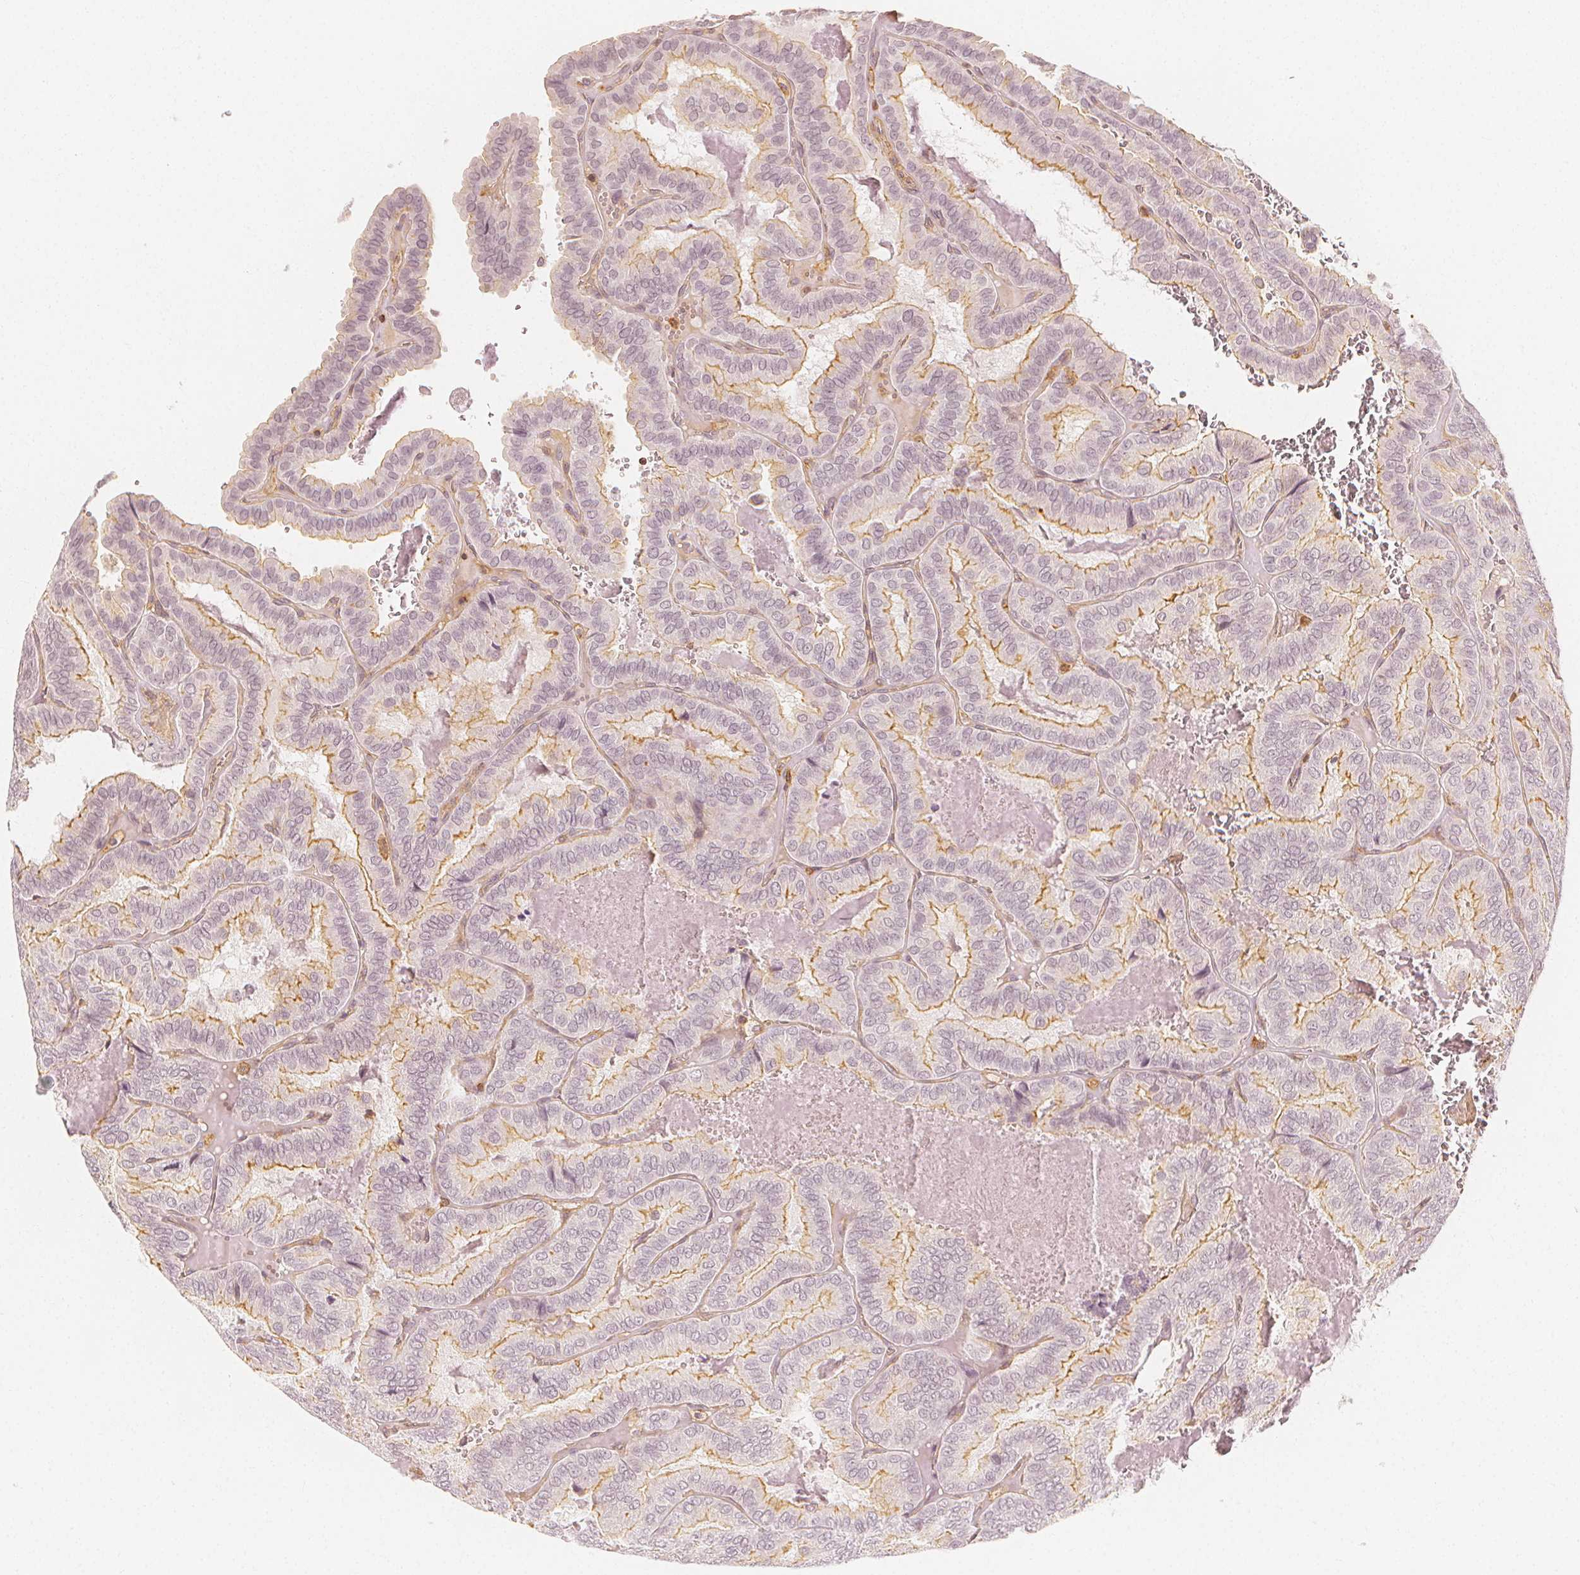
{"staining": {"intensity": "moderate", "quantity": "25%-75%", "location": "cytoplasmic/membranous"}, "tissue": "thyroid cancer", "cell_type": "Tumor cells", "image_type": "cancer", "snomed": [{"axis": "morphology", "description": "Papillary adenocarcinoma, NOS"}, {"axis": "topography", "description": "Thyroid gland"}], "caption": "Moderate cytoplasmic/membranous staining for a protein is identified in about 25%-75% of tumor cells of thyroid cancer (papillary adenocarcinoma) using IHC.", "gene": "ARHGAP26", "patient": {"sex": "female", "age": 75}}